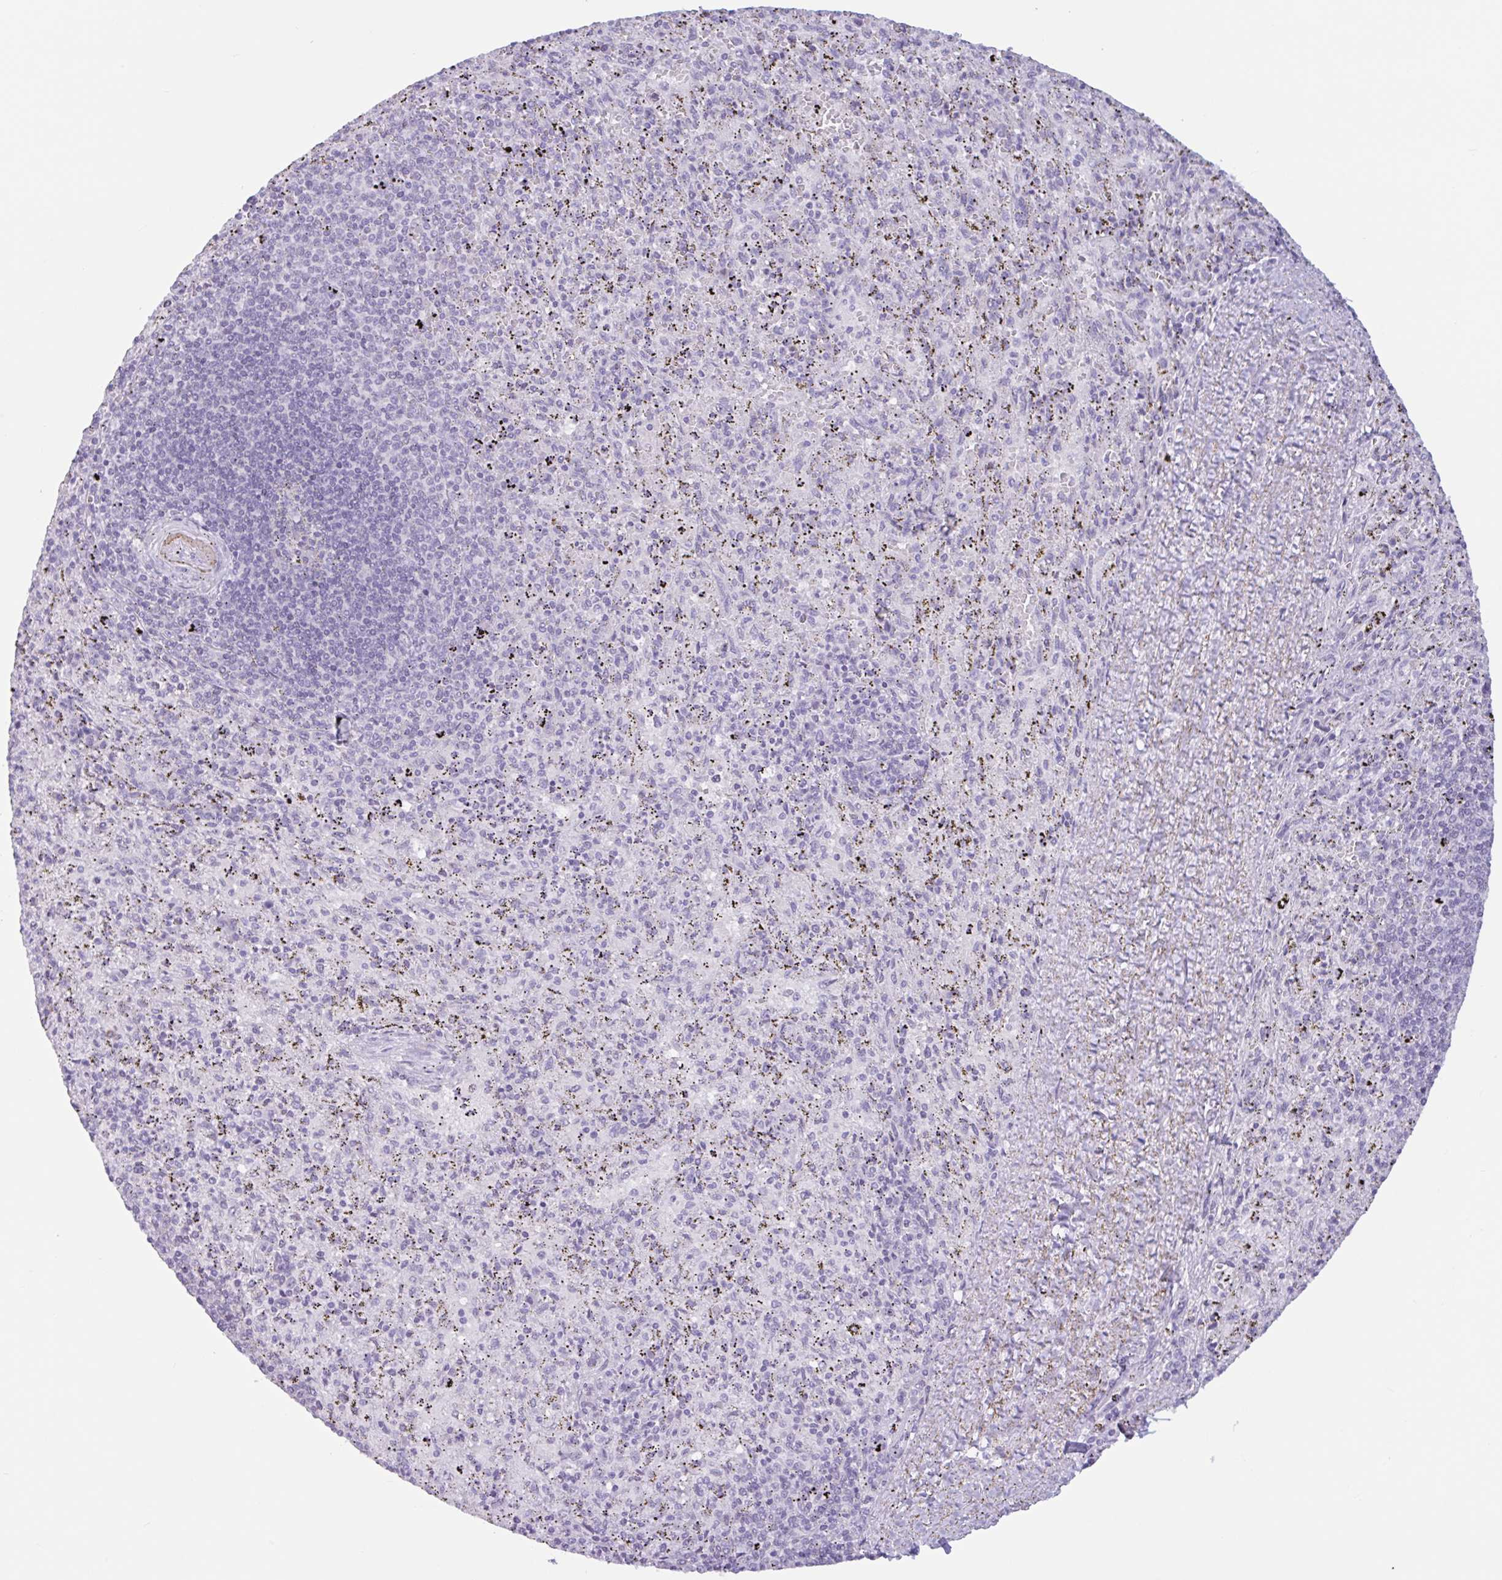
{"staining": {"intensity": "negative", "quantity": "none", "location": "none"}, "tissue": "spleen", "cell_type": "Cells in red pulp", "image_type": "normal", "snomed": [{"axis": "morphology", "description": "Normal tissue, NOS"}, {"axis": "topography", "description": "Spleen"}], "caption": "The histopathology image displays no staining of cells in red pulp in unremarkable spleen.", "gene": "CTSE", "patient": {"sex": "male", "age": 57}}